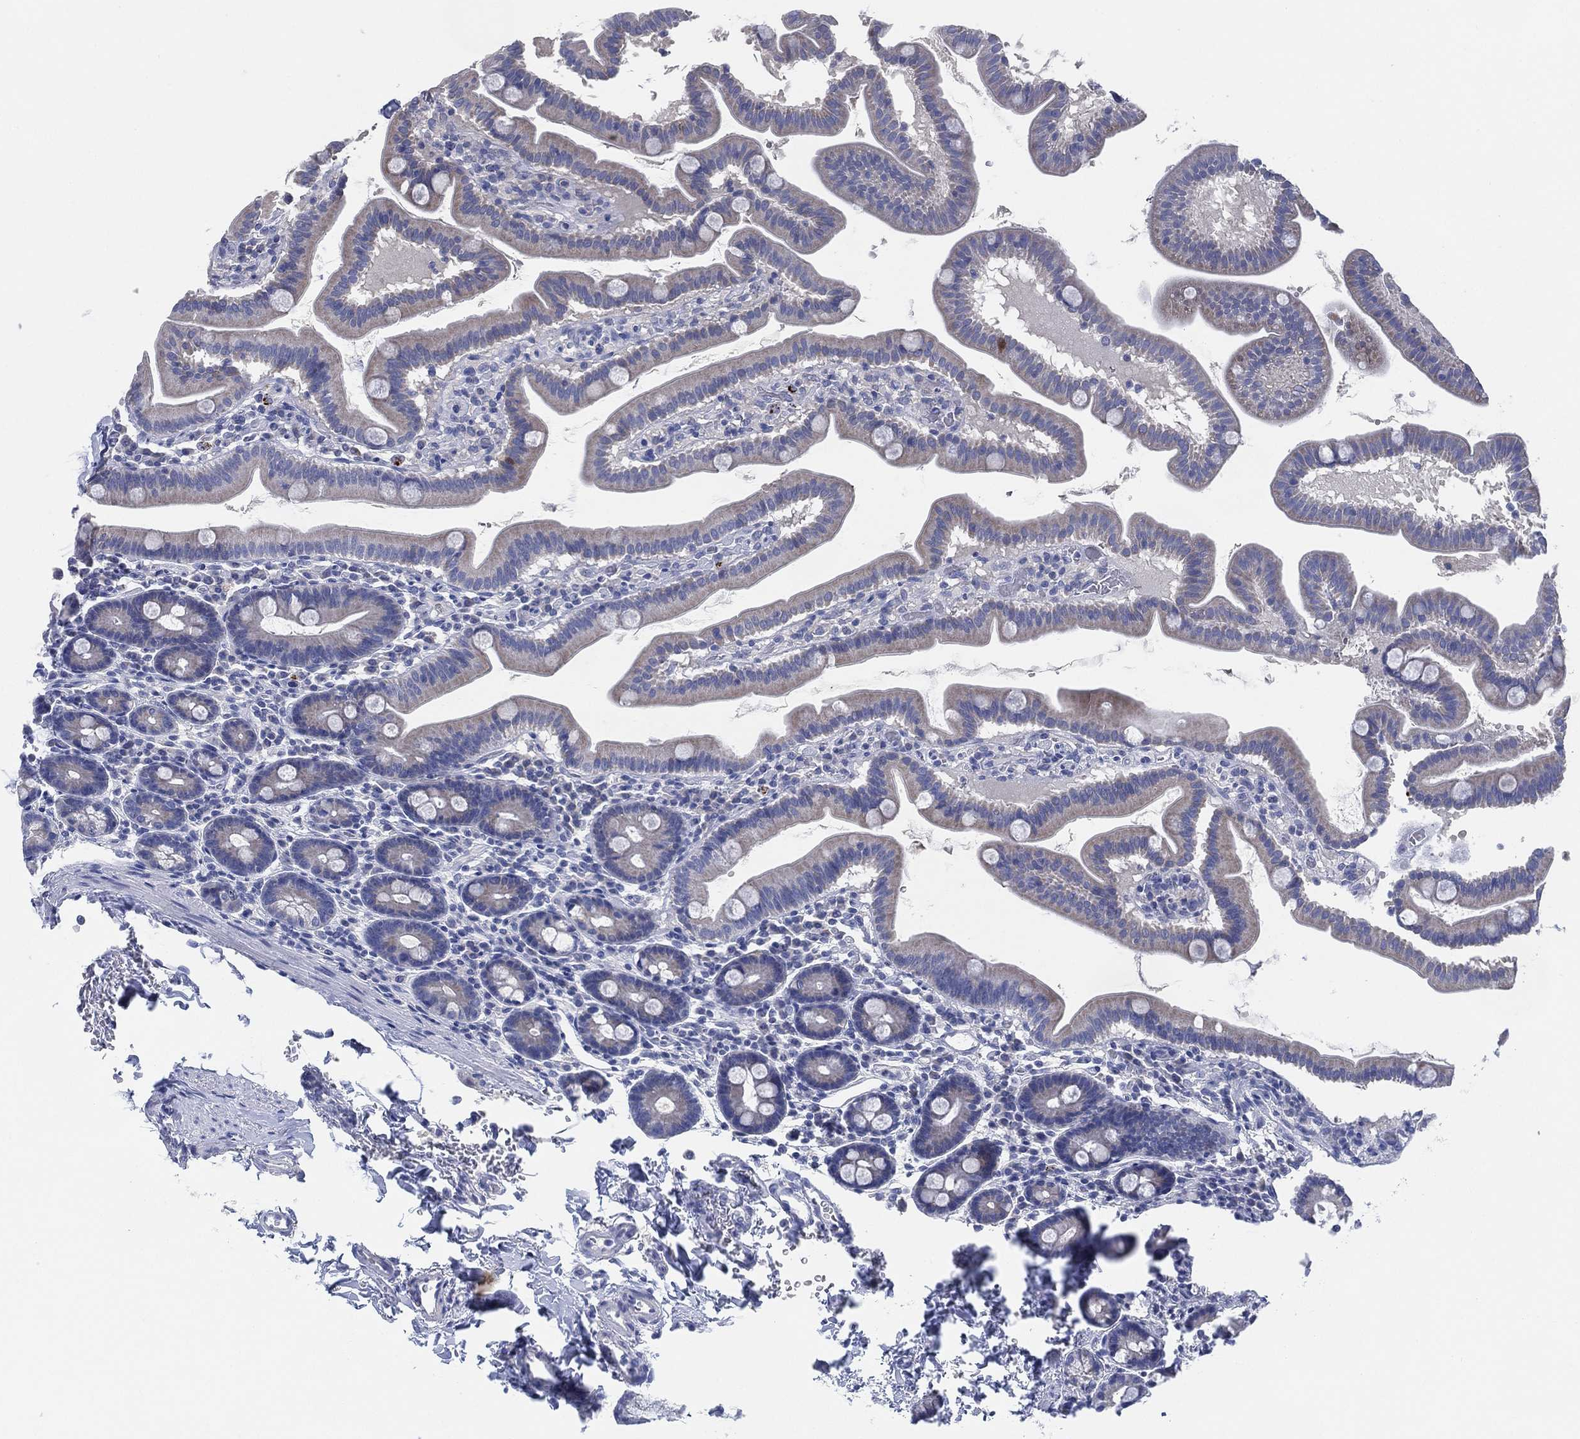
{"staining": {"intensity": "weak", "quantity": "<25%", "location": "cytoplasmic/membranous"}, "tissue": "duodenum", "cell_type": "Glandular cells", "image_type": "normal", "snomed": [{"axis": "morphology", "description": "Normal tissue, NOS"}, {"axis": "topography", "description": "Duodenum"}], "caption": "The micrograph demonstrates no staining of glandular cells in benign duodenum. (DAB (3,3'-diaminobenzidine) immunohistochemistry (IHC), high magnification).", "gene": "ADAD2", "patient": {"sex": "male", "age": 59}}